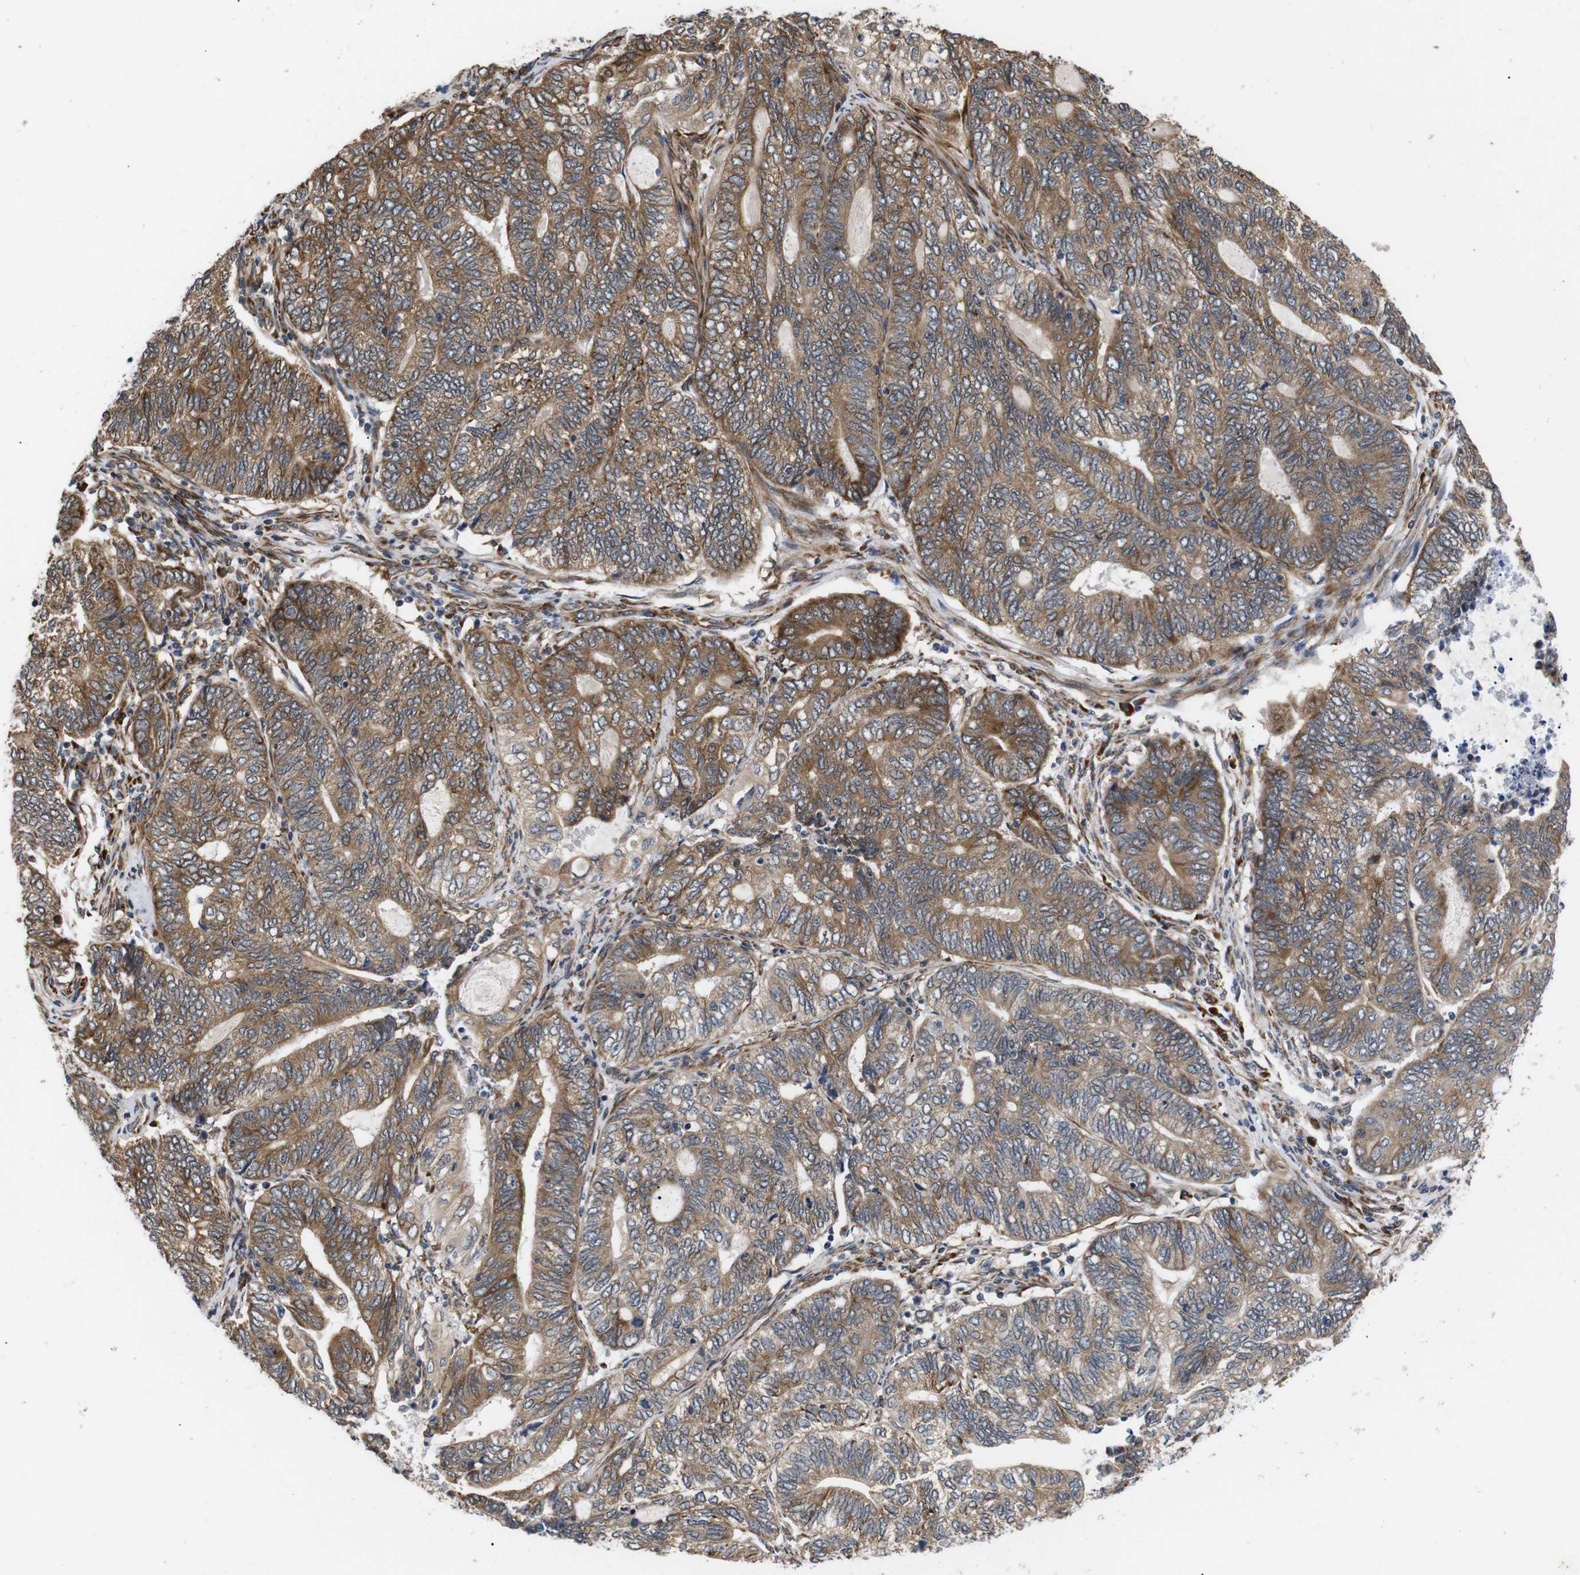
{"staining": {"intensity": "moderate", "quantity": ">75%", "location": "cytoplasmic/membranous"}, "tissue": "endometrial cancer", "cell_type": "Tumor cells", "image_type": "cancer", "snomed": [{"axis": "morphology", "description": "Adenocarcinoma, NOS"}, {"axis": "topography", "description": "Uterus"}, {"axis": "topography", "description": "Endometrium"}], "caption": "Brown immunohistochemical staining in endometrial cancer demonstrates moderate cytoplasmic/membranous expression in approximately >75% of tumor cells.", "gene": "KANK4", "patient": {"sex": "female", "age": 70}}